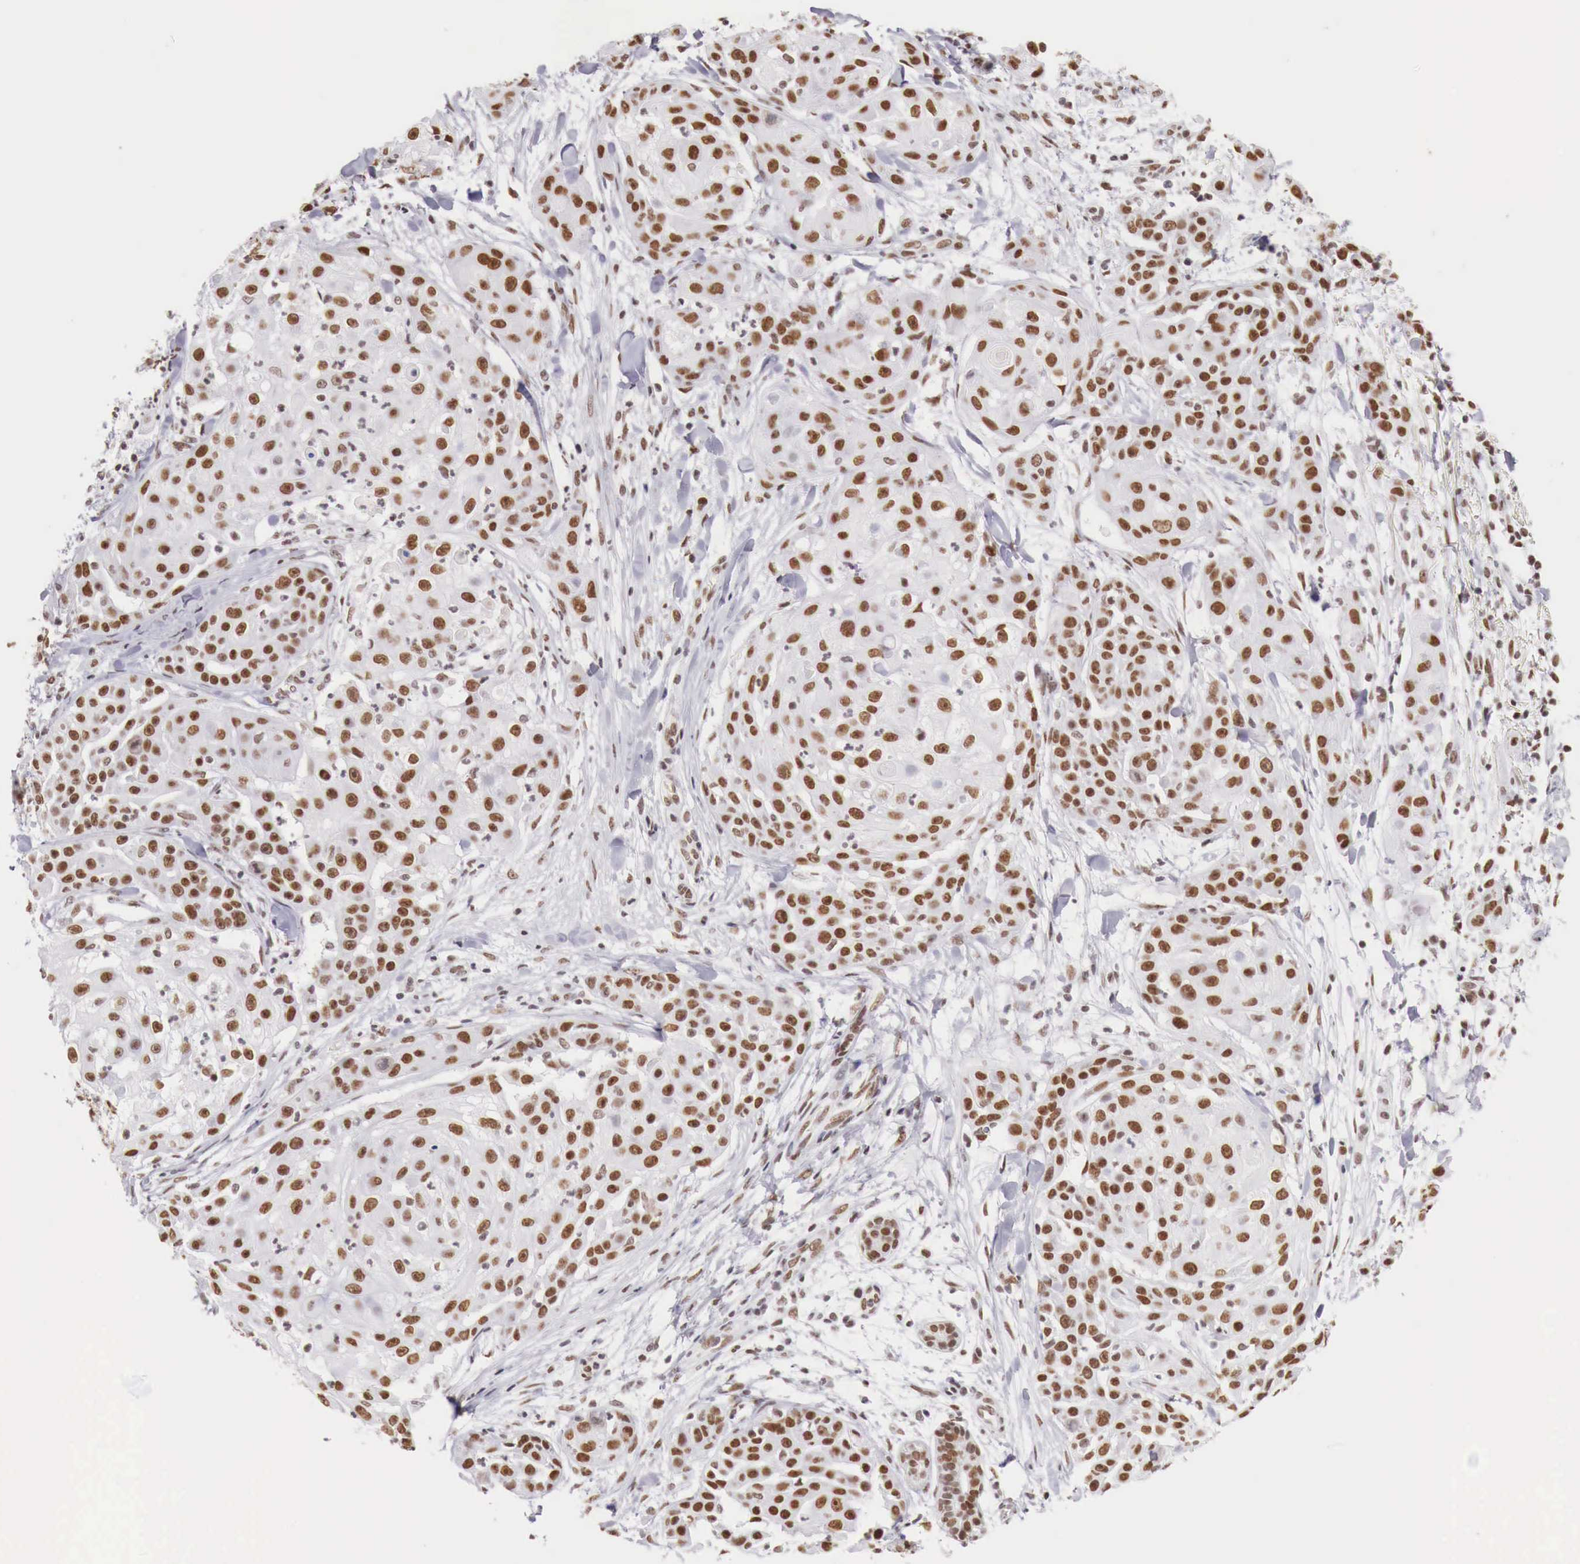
{"staining": {"intensity": "moderate", "quantity": "25%-75%", "location": "nuclear"}, "tissue": "skin cancer", "cell_type": "Tumor cells", "image_type": "cancer", "snomed": [{"axis": "morphology", "description": "Squamous cell carcinoma, NOS"}, {"axis": "topography", "description": "Skin"}], "caption": "Moderate nuclear expression is identified in approximately 25%-75% of tumor cells in squamous cell carcinoma (skin).", "gene": "PHF14", "patient": {"sex": "female", "age": 57}}